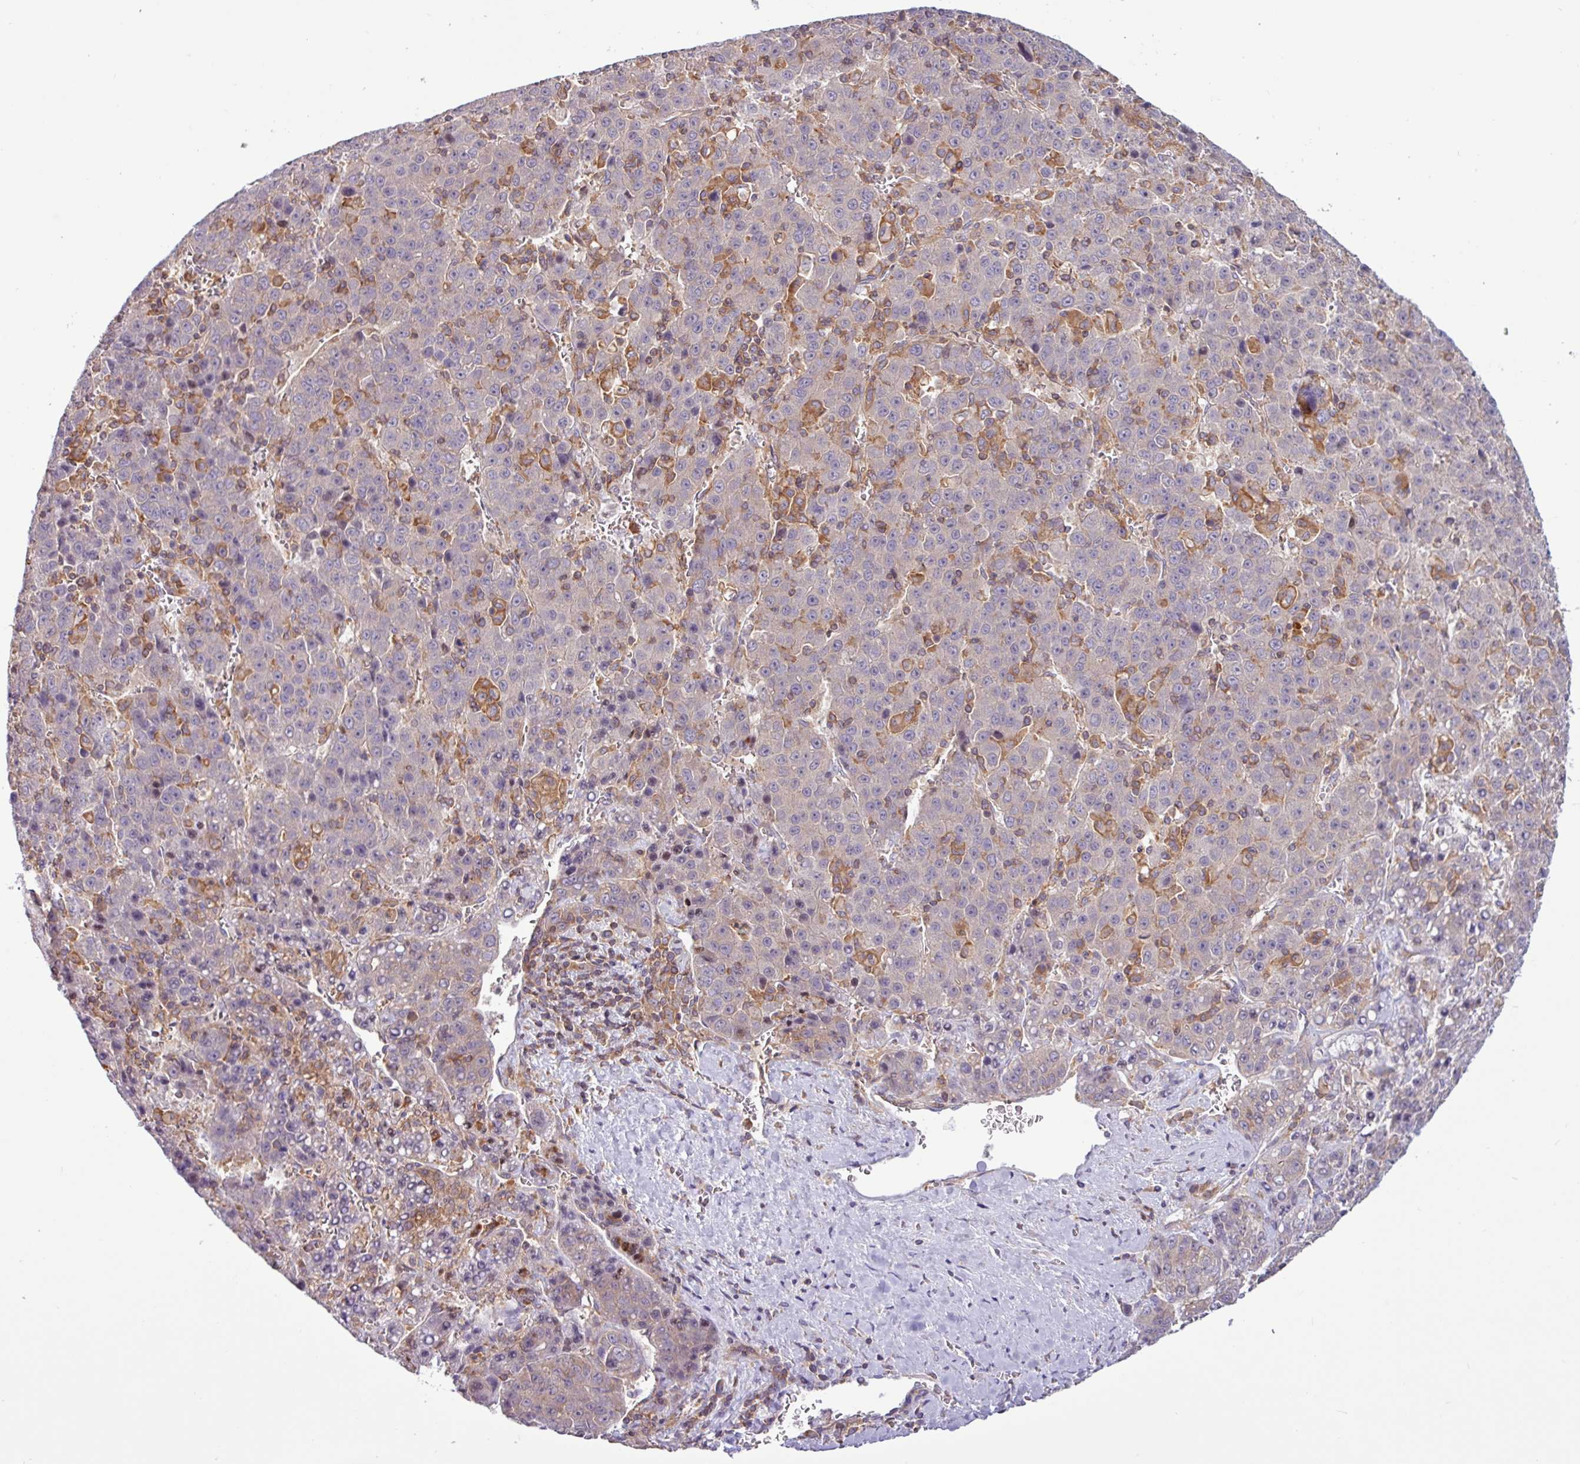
{"staining": {"intensity": "negative", "quantity": "none", "location": "none"}, "tissue": "liver cancer", "cell_type": "Tumor cells", "image_type": "cancer", "snomed": [{"axis": "morphology", "description": "Carcinoma, Hepatocellular, NOS"}, {"axis": "topography", "description": "Liver"}], "caption": "Tumor cells are negative for brown protein staining in liver hepatocellular carcinoma.", "gene": "ACTR3", "patient": {"sex": "female", "age": 53}}